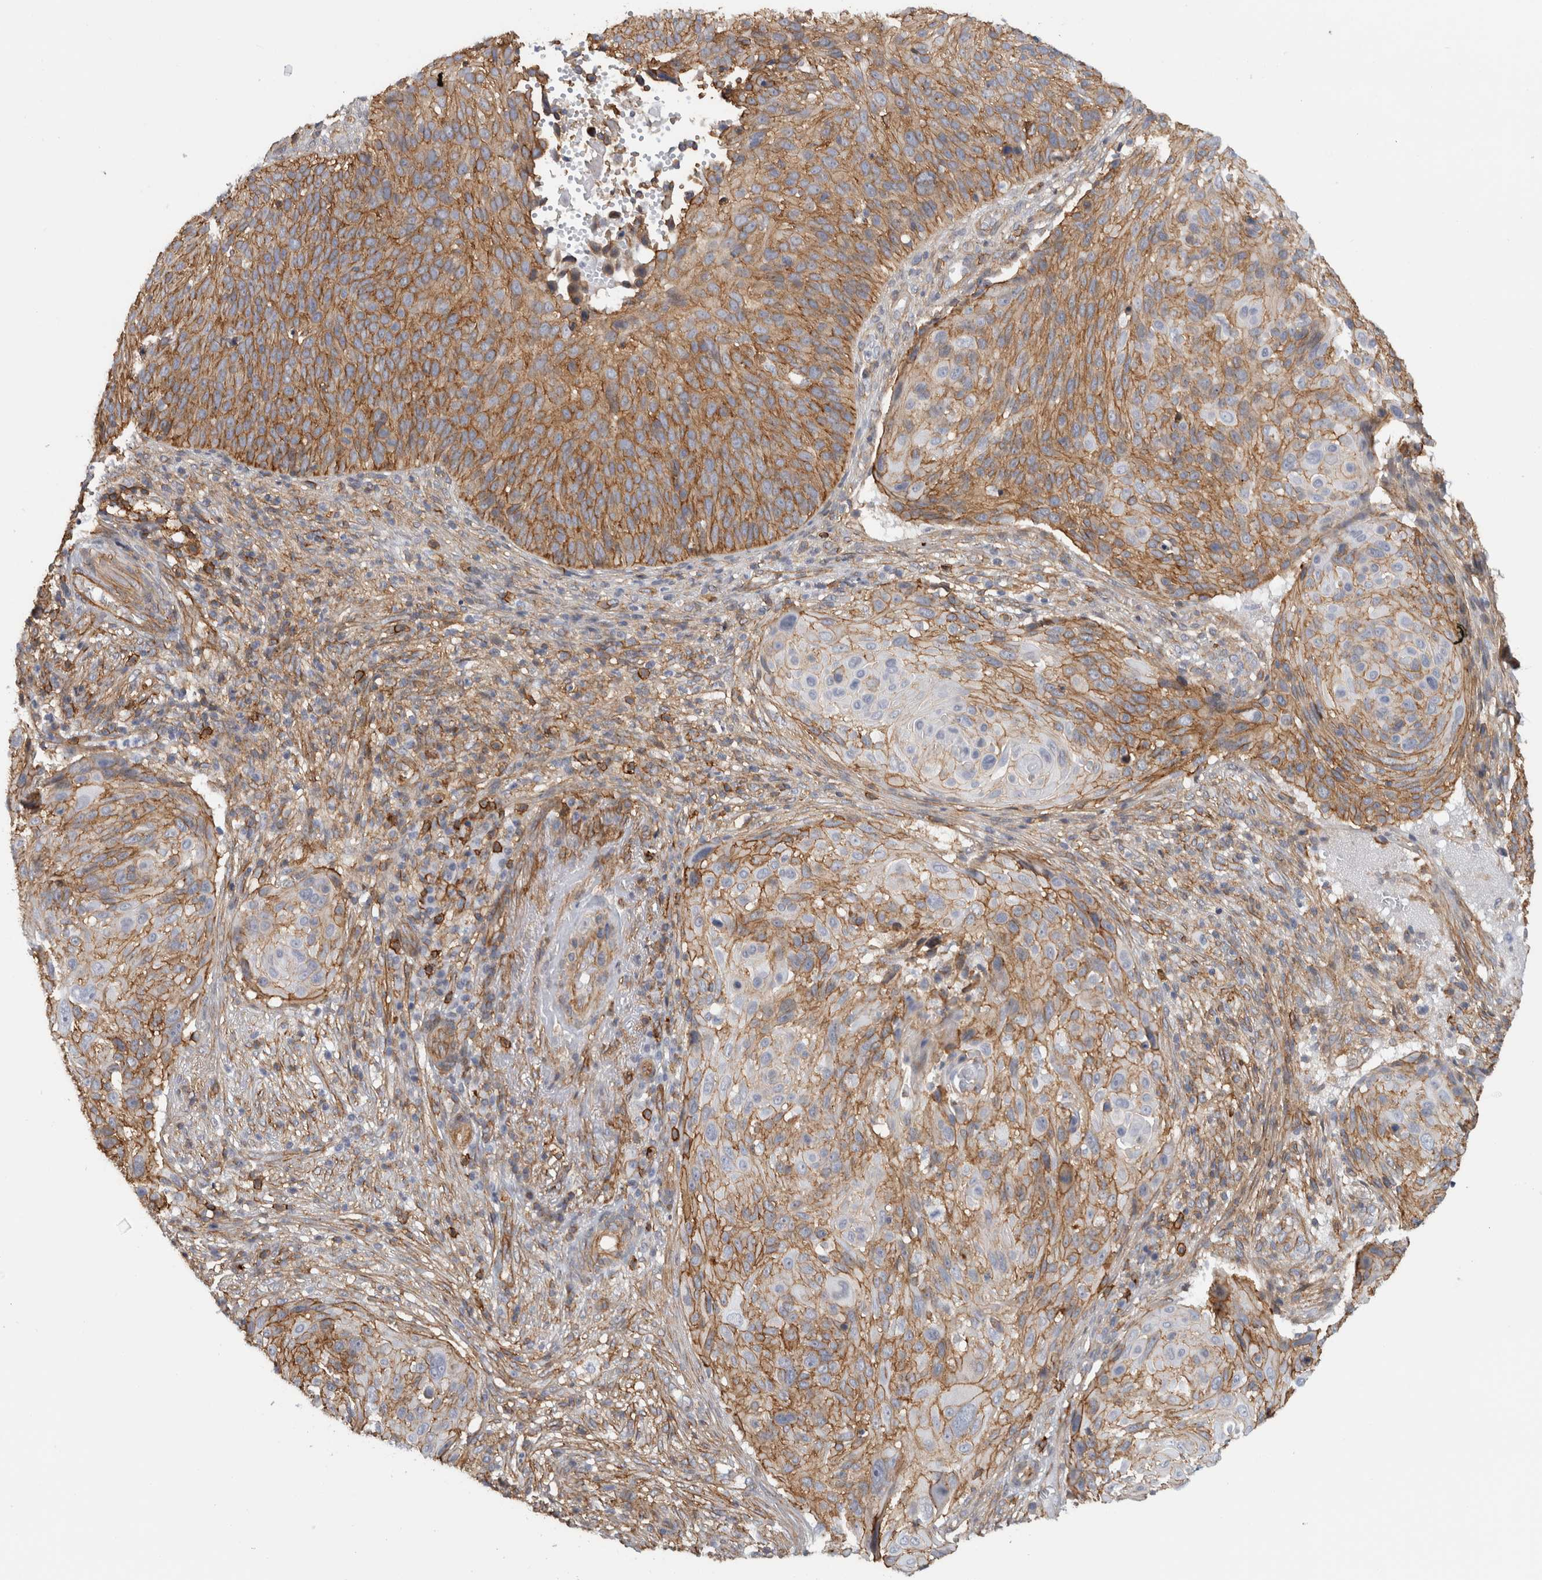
{"staining": {"intensity": "moderate", "quantity": ">75%", "location": "cytoplasmic/membranous"}, "tissue": "cervical cancer", "cell_type": "Tumor cells", "image_type": "cancer", "snomed": [{"axis": "morphology", "description": "Squamous cell carcinoma, NOS"}, {"axis": "topography", "description": "Cervix"}], "caption": "The image exhibits a brown stain indicating the presence of a protein in the cytoplasmic/membranous of tumor cells in squamous cell carcinoma (cervical). Nuclei are stained in blue.", "gene": "AHNAK", "patient": {"sex": "female", "age": 74}}